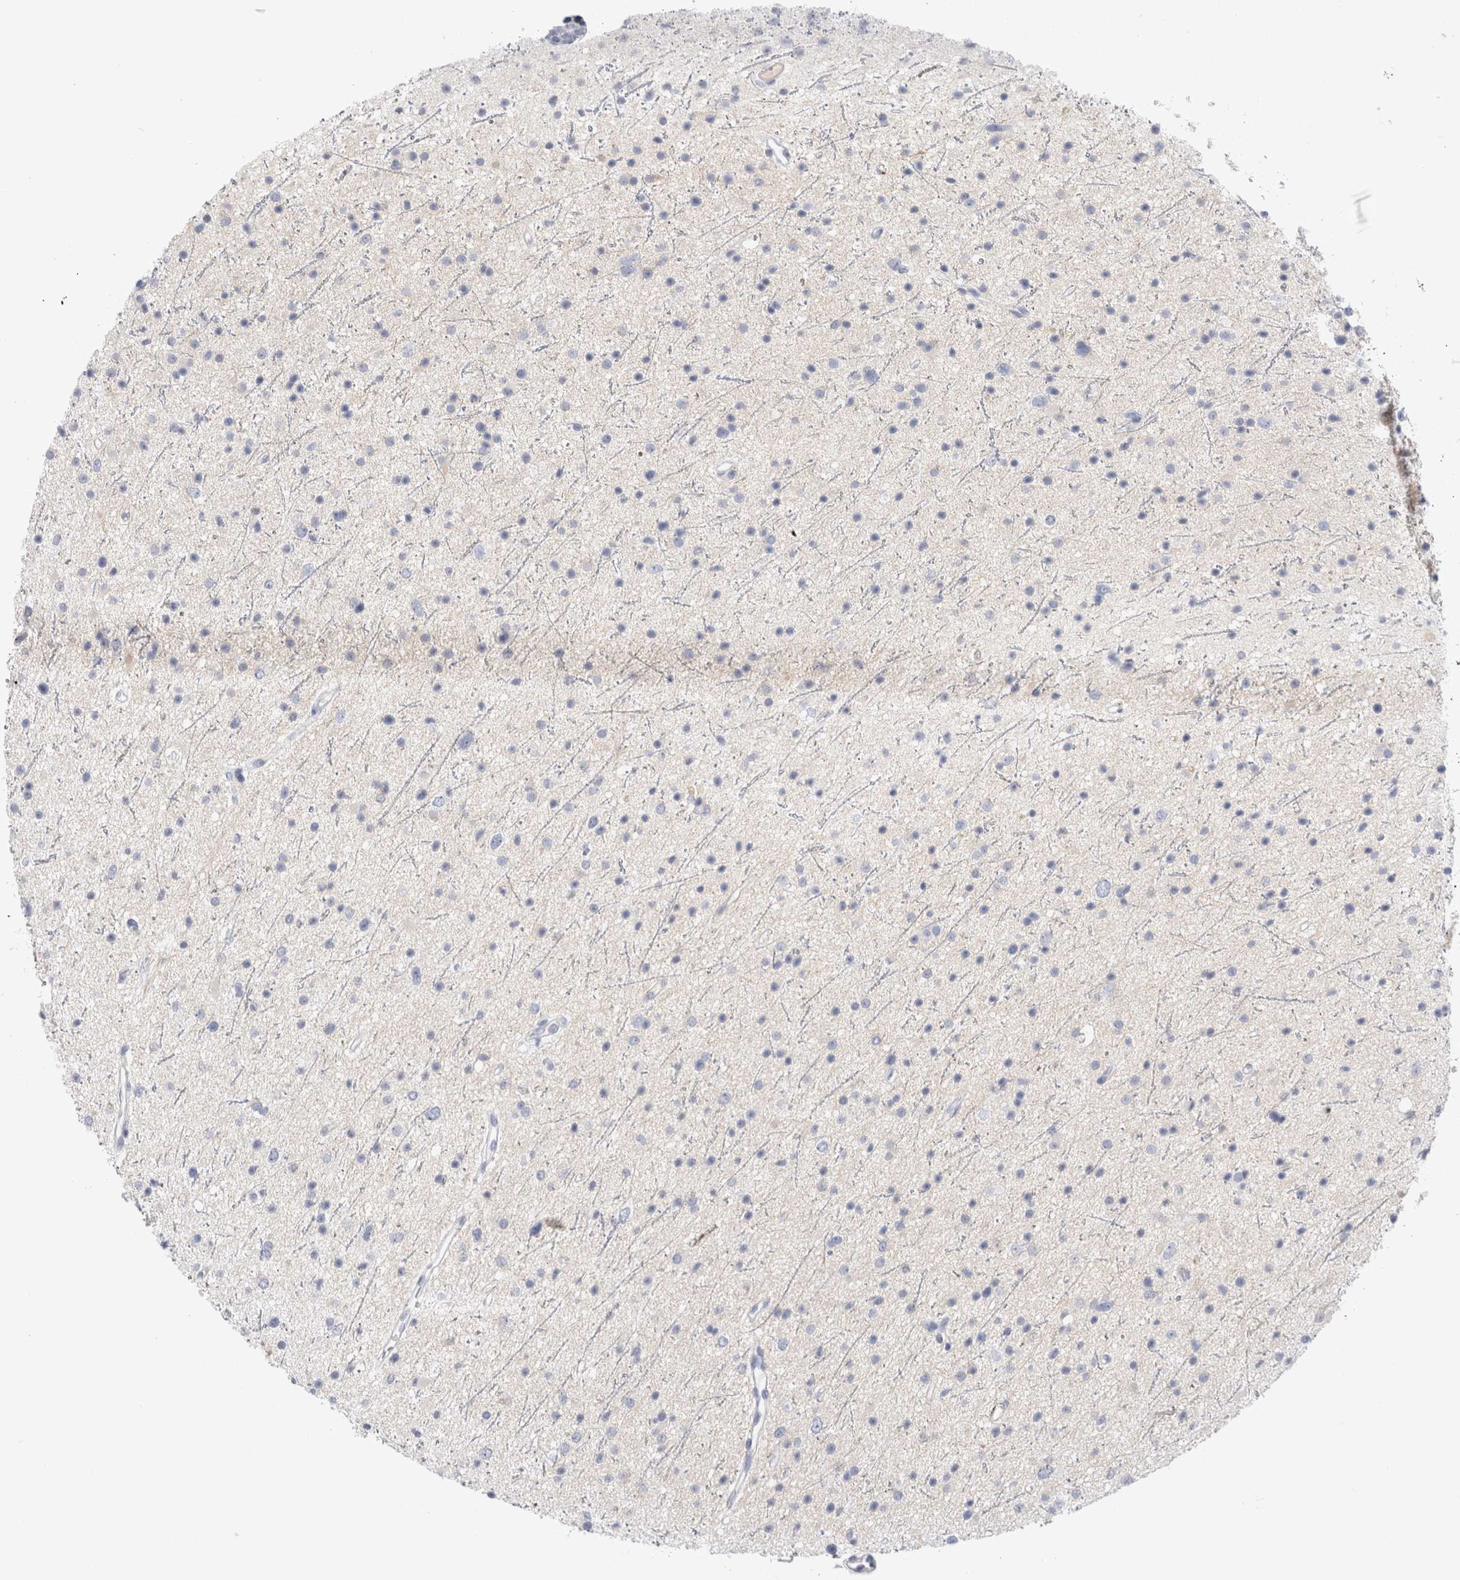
{"staining": {"intensity": "negative", "quantity": "none", "location": "none"}, "tissue": "glioma", "cell_type": "Tumor cells", "image_type": "cancer", "snomed": [{"axis": "morphology", "description": "Glioma, malignant, Low grade"}, {"axis": "topography", "description": "Cerebral cortex"}], "caption": "DAB (3,3'-diaminobenzidine) immunohistochemical staining of human glioma demonstrates no significant staining in tumor cells. (DAB (3,3'-diaminobenzidine) immunohistochemistry, high magnification).", "gene": "ECHDC2", "patient": {"sex": "female", "age": 39}}